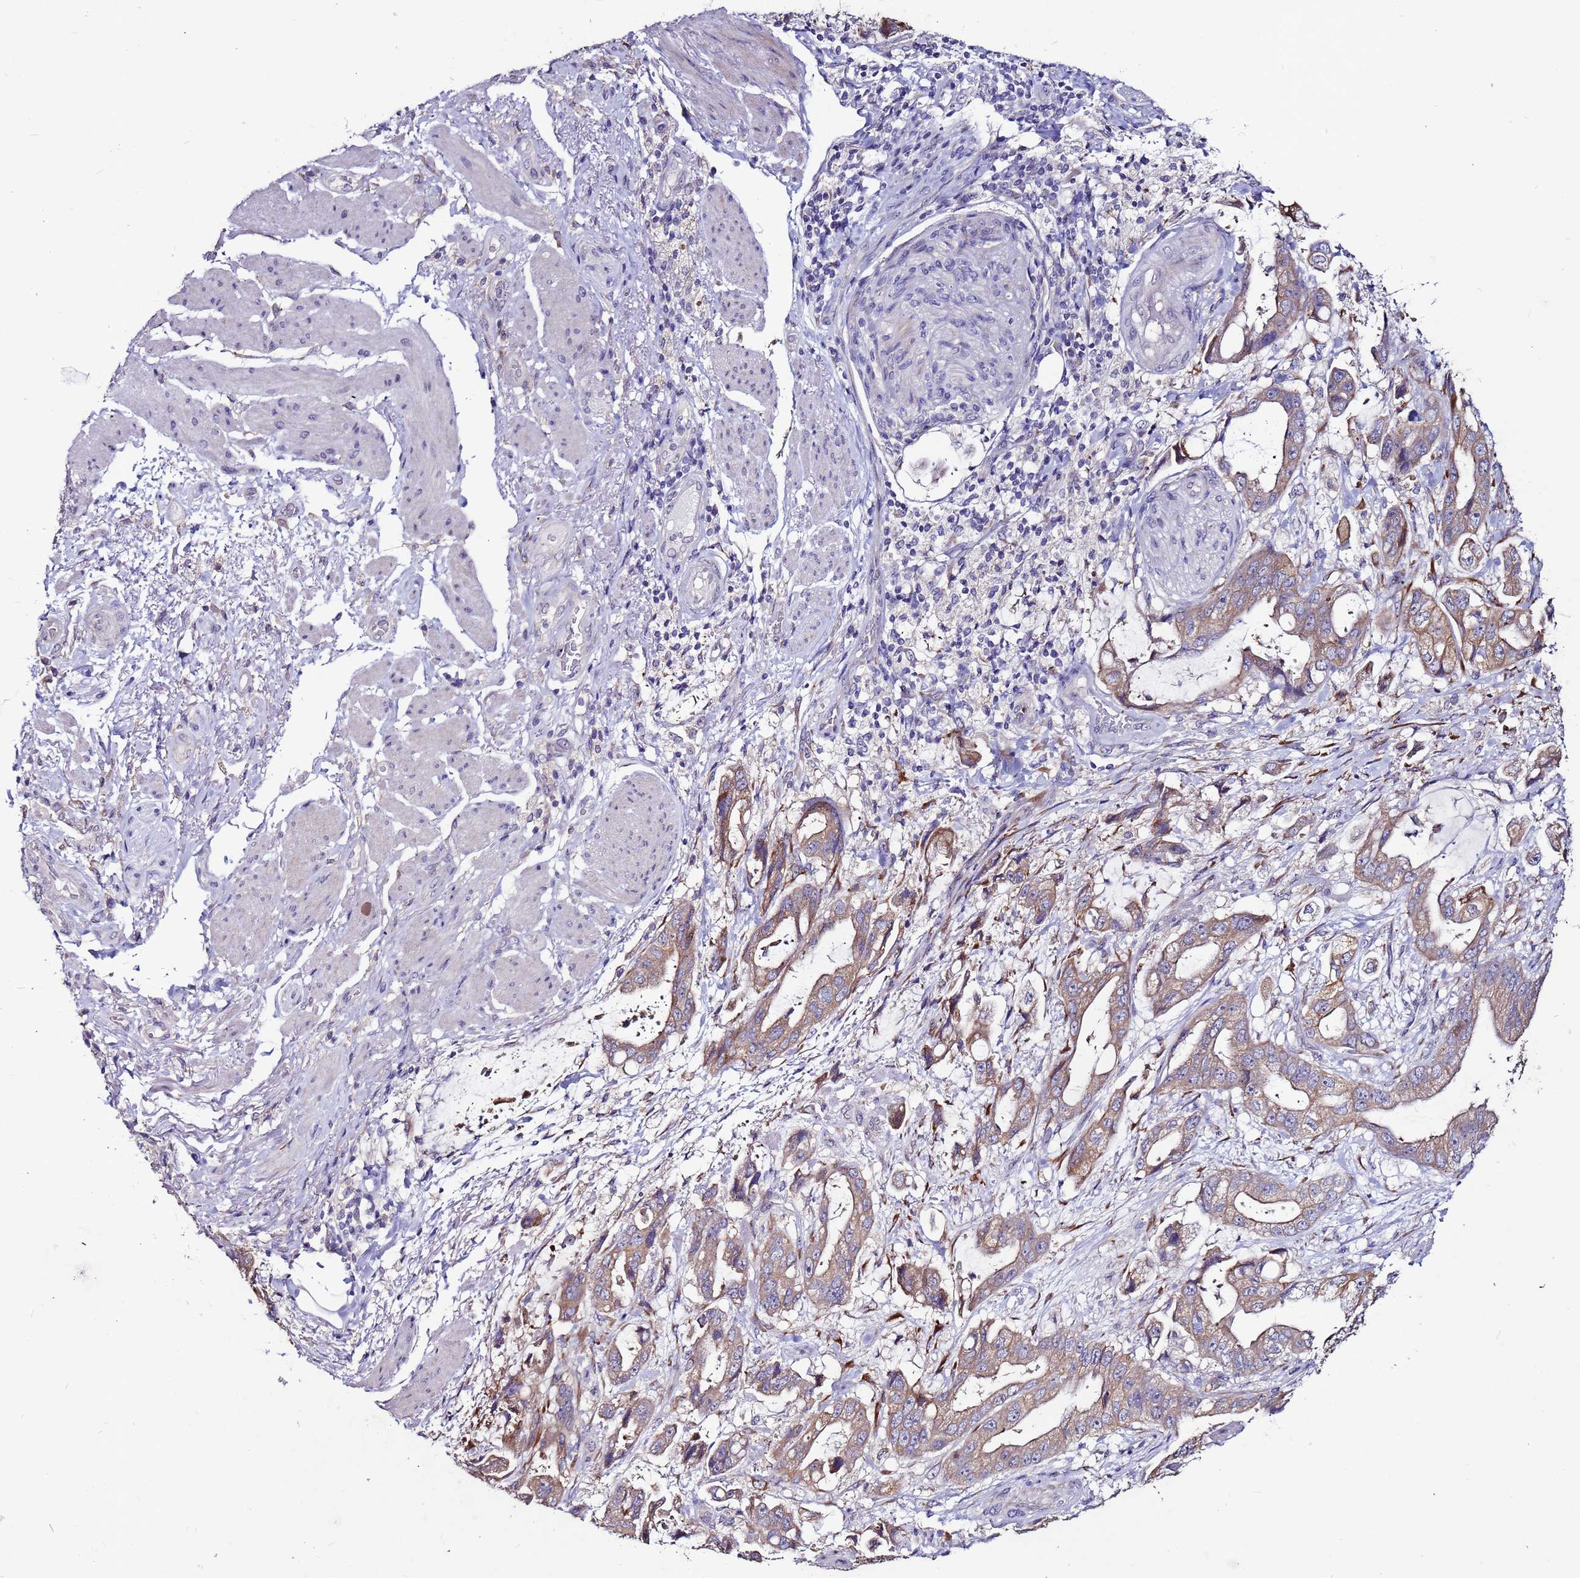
{"staining": {"intensity": "moderate", "quantity": ">75%", "location": "cytoplasmic/membranous"}, "tissue": "stomach cancer", "cell_type": "Tumor cells", "image_type": "cancer", "snomed": [{"axis": "morphology", "description": "Adenocarcinoma, NOS"}, {"axis": "topography", "description": "Stomach"}], "caption": "The histopathology image displays immunohistochemical staining of adenocarcinoma (stomach). There is moderate cytoplasmic/membranous positivity is present in about >75% of tumor cells.", "gene": "SLC44A3", "patient": {"sex": "male", "age": 62}}